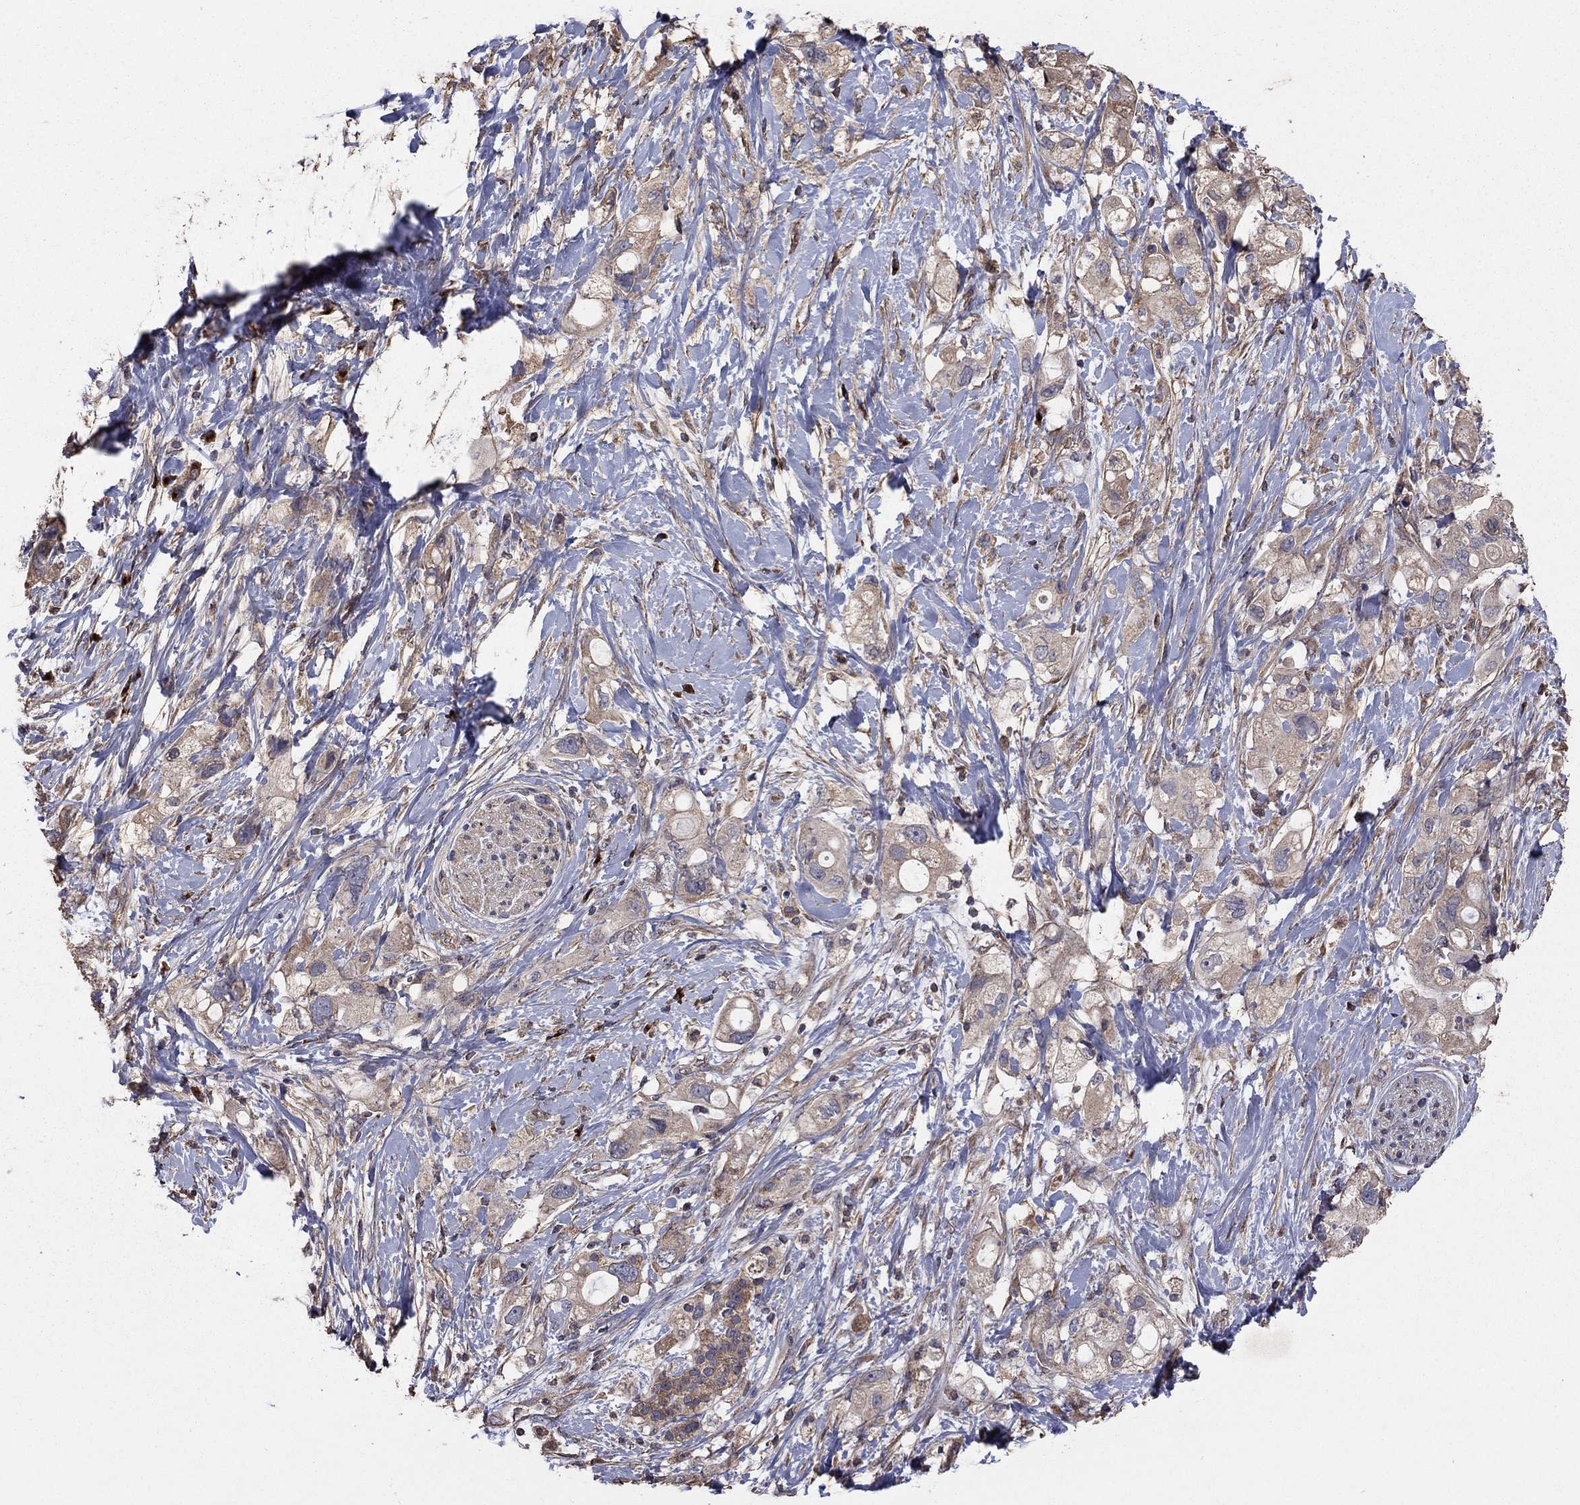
{"staining": {"intensity": "strong", "quantity": "25%-75%", "location": "cytoplasmic/membranous"}, "tissue": "pancreatic cancer", "cell_type": "Tumor cells", "image_type": "cancer", "snomed": [{"axis": "morphology", "description": "Adenocarcinoma, NOS"}, {"axis": "topography", "description": "Pancreas"}], "caption": "The photomicrograph reveals staining of pancreatic cancer, revealing strong cytoplasmic/membranous protein staining (brown color) within tumor cells. Immunohistochemistry (ihc) stains the protein in brown and the nuclei are stained blue.", "gene": "FLT4", "patient": {"sex": "female", "age": 56}}